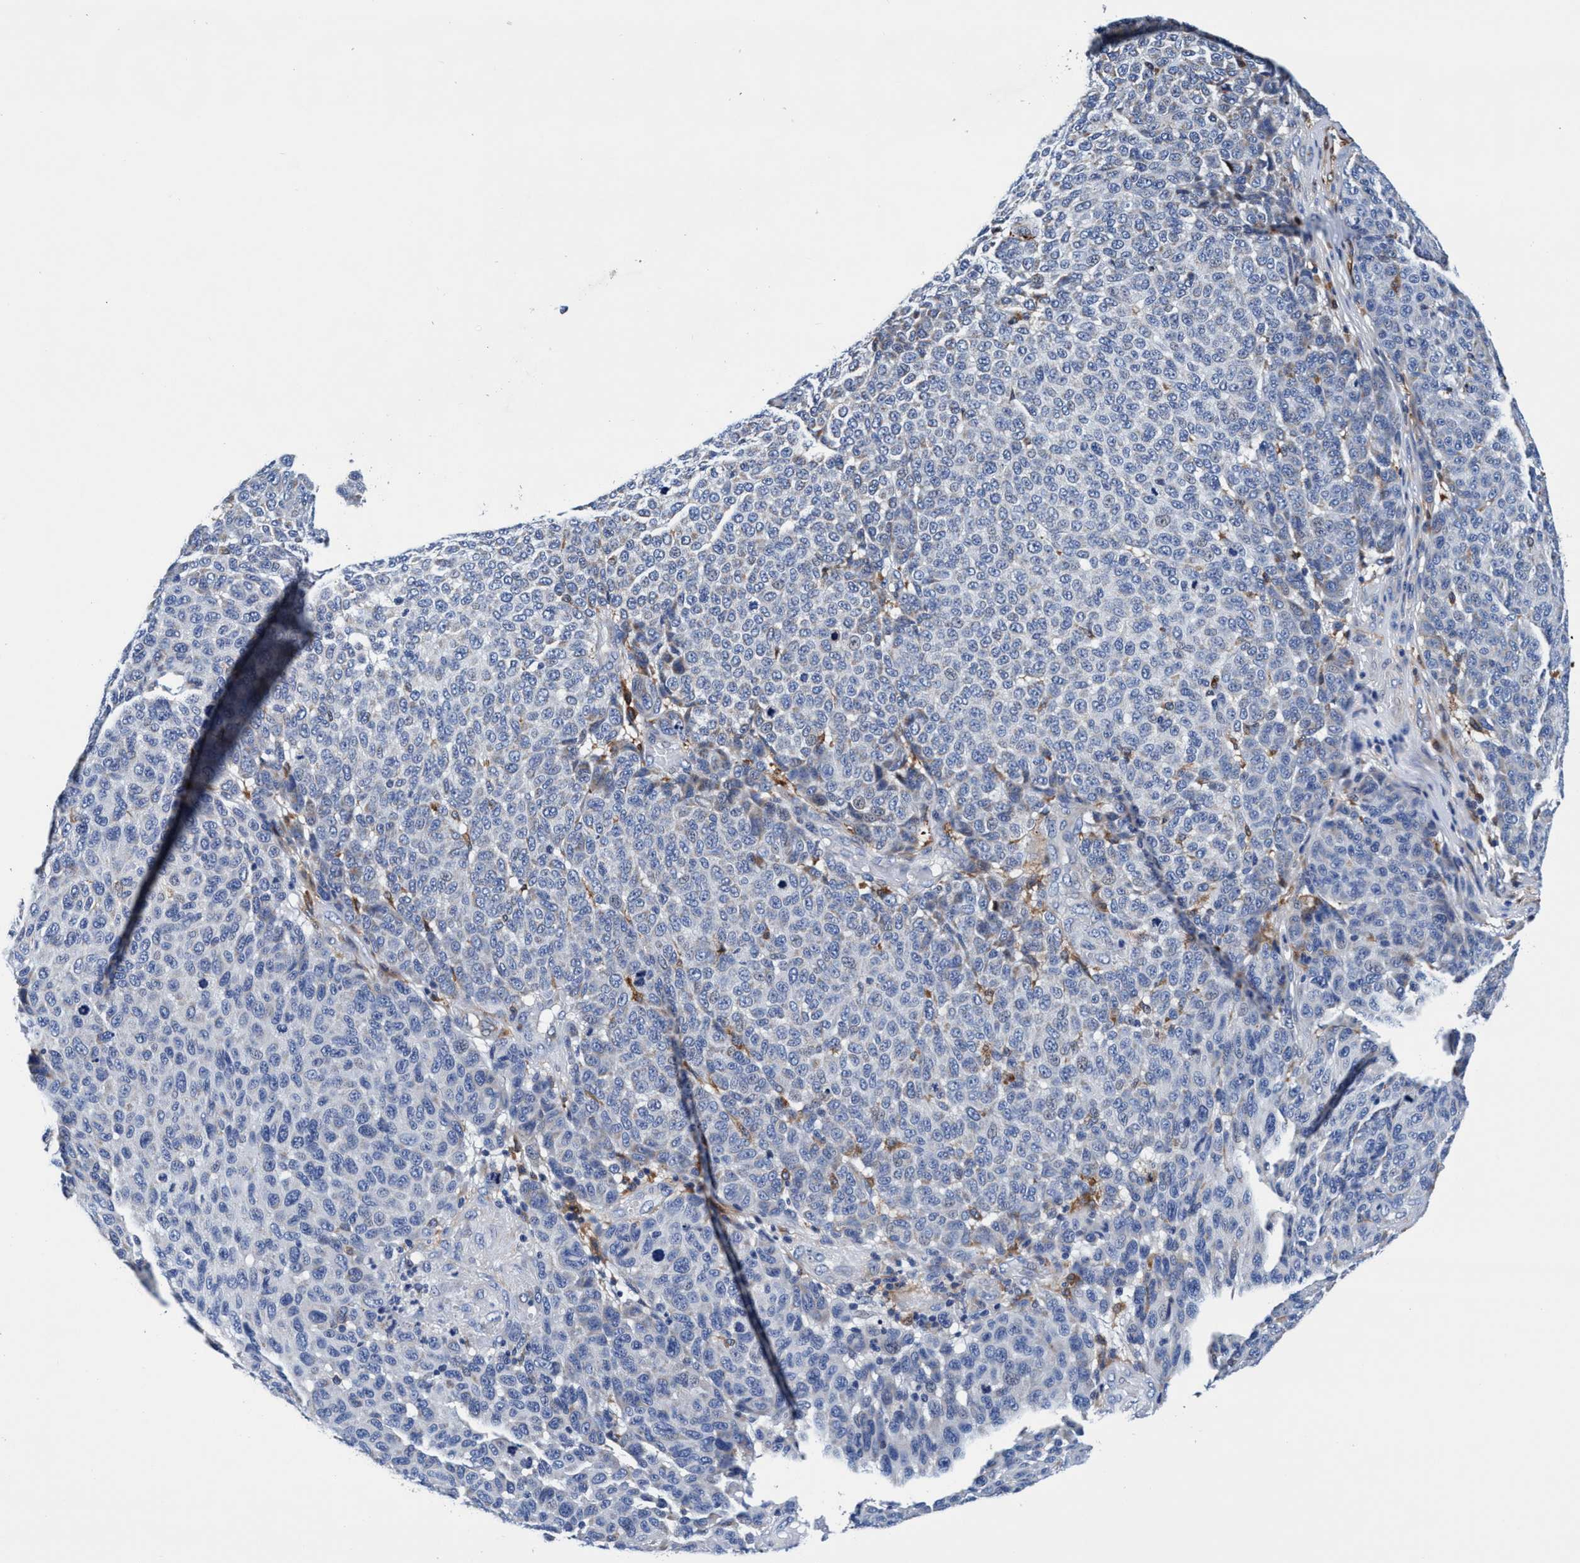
{"staining": {"intensity": "negative", "quantity": "none", "location": "none"}, "tissue": "melanoma", "cell_type": "Tumor cells", "image_type": "cancer", "snomed": [{"axis": "morphology", "description": "Malignant melanoma, NOS"}, {"axis": "topography", "description": "Skin"}], "caption": "Image shows no significant protein positivity in tumor cells of melanoma. (DAB (3,3'-diaminobenzidine) immunohistochemistry (IHC), high magnification).", "gene": "UBALD2", "patient": {"sex": "male", "age": 59}}